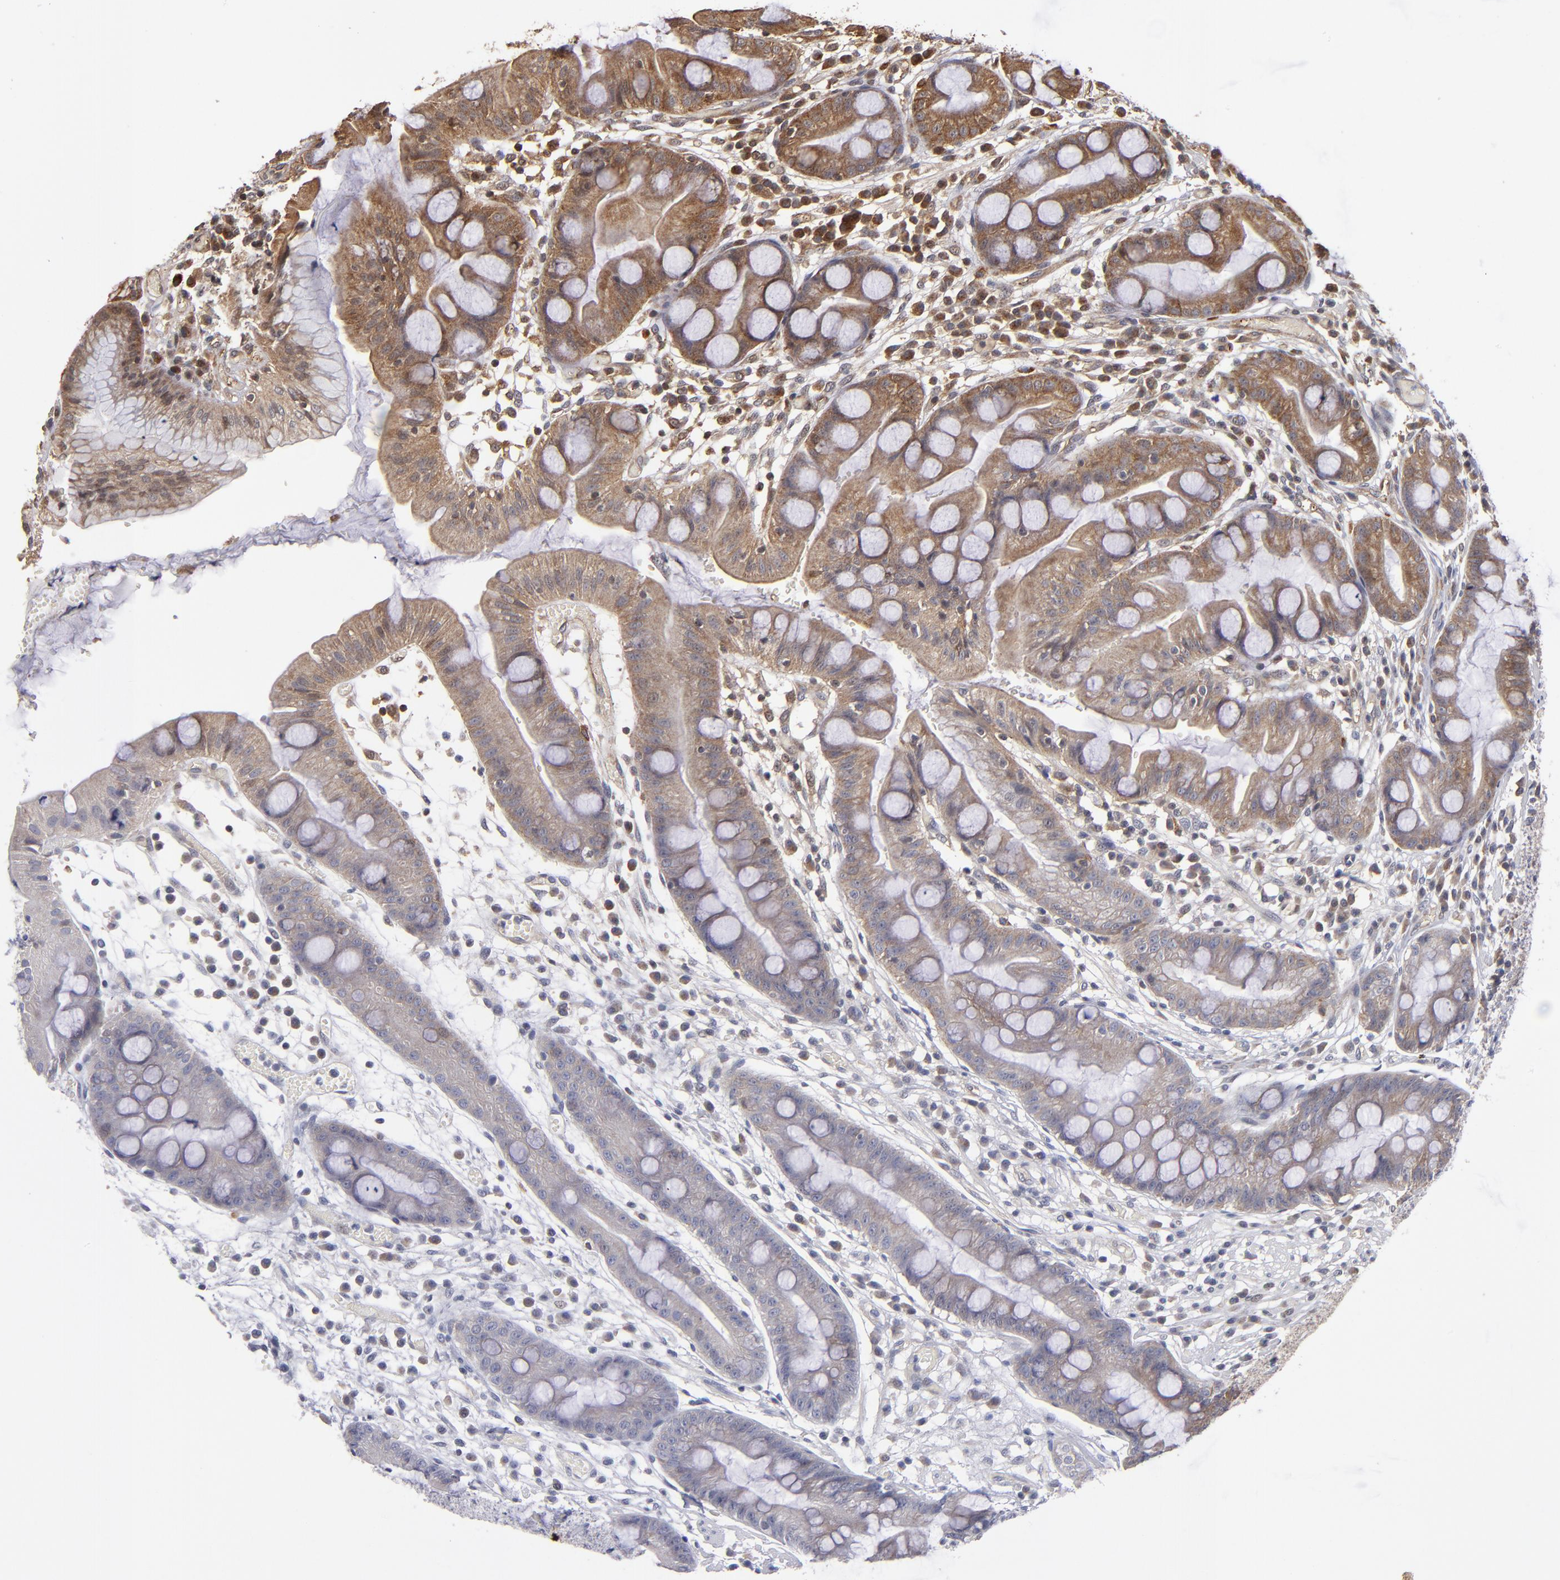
{"staining": {"intensity": "moderate", "quantity": "25%-75%", "location": "cytoplasmic/membranous"}, "tissue": "stomach", "cell_type": "Glandular cells", "image_type": "normal", "snomed": [{"axis": "morphology", "description": "Normal tissue, NOS"}, {"axis": "morphology", "description": "Inflammation, NOS"}, {"axis": "topography", "description": "Stomach, lower"}], "caption": "Protein staining exhibits moderate cytoplasmic/membranous positivity in about 25%-75% of glandular cells in normal stomach. (Brightfield microscopy of DAB IHC at high magnification).", "gene": "BDKRB1", "patient": {"sex": "male", "age": 59}}